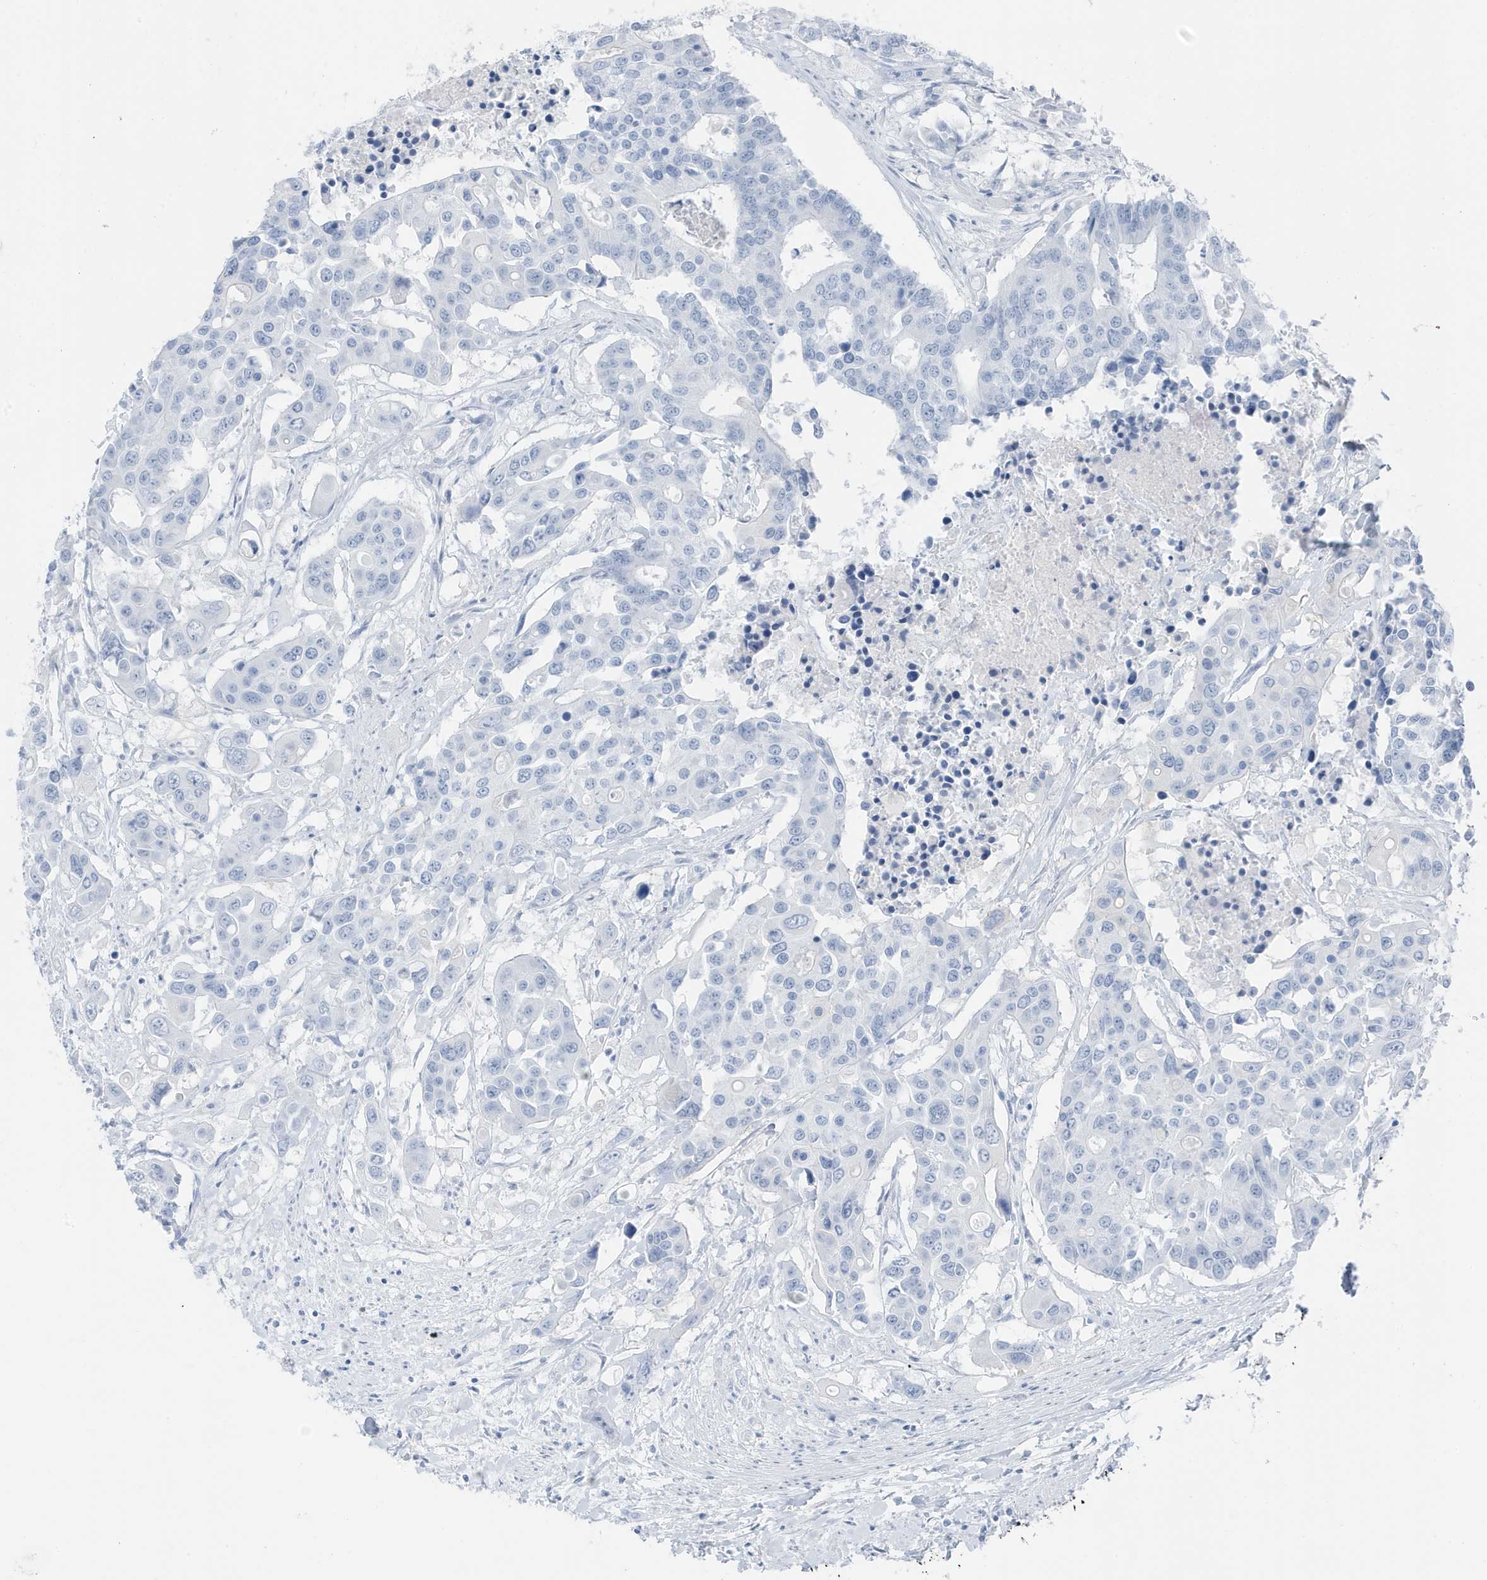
{"staining": {"intensity": "negative", "quantity": "none", "location": "none"}, "tissue": "colorectal cancer", "cell_type": "Tumor cells", "image_type": "cancer", "snomed": [{"axis": "morphology", "description": "Adenocarcinoma, NOS"}, {"axis": "topography", "description": "Colon"}], "caption": "Immunohistochemistry micrograph of colorectal adenocarcinoma stained for a protein (brown), which exhibits no staining in tumor cells. The staining is performed using DAB brown chromogen with nuclei counter-stained in using hematoxylin.", "gene": "ZFP64", "patient": {"sex": "male", "age": 77}}